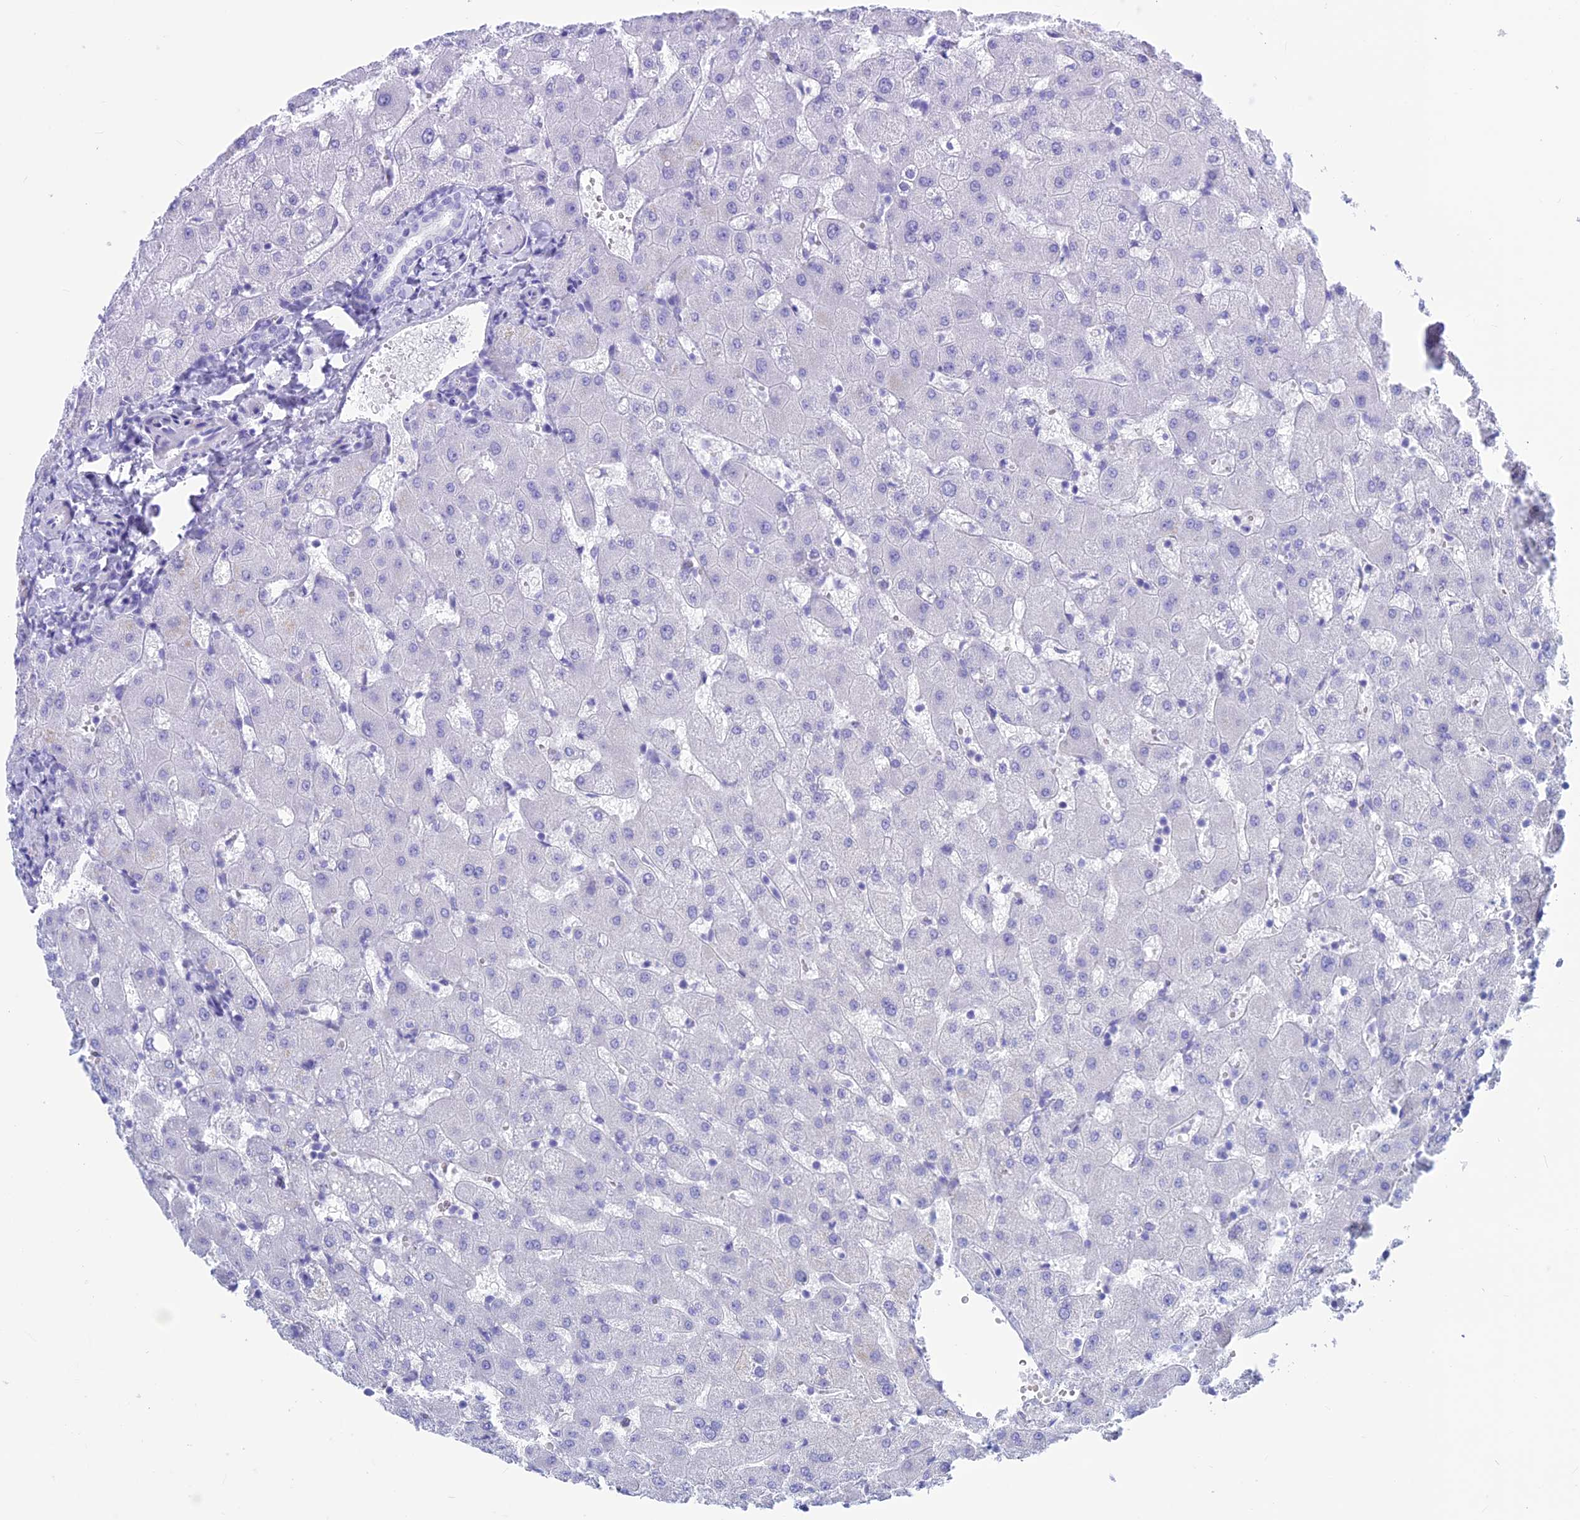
{"staining": {"intensity": "negative", "quantity": "none", "location": "none"}, "tissue": "liver", "cell_type": "Cholangiocytes", "image_type": "normal", "snomed": [{"axis": "morphology", "description": "Normal tissue, NOS"}, {"axis": "topography", "description": "Liver"}], "caption": "Cholangiocytes show no significant protein staining in benign liver. The staining was performed using DAB (3,3'-diaminobenzidine) to visualize the protein expression in brown, while the nuclei were stained in blue with hematoxylin (Magnification: 20x).", "gene": "GNGT2", "patient": {"sex": "female", "age": 63}}